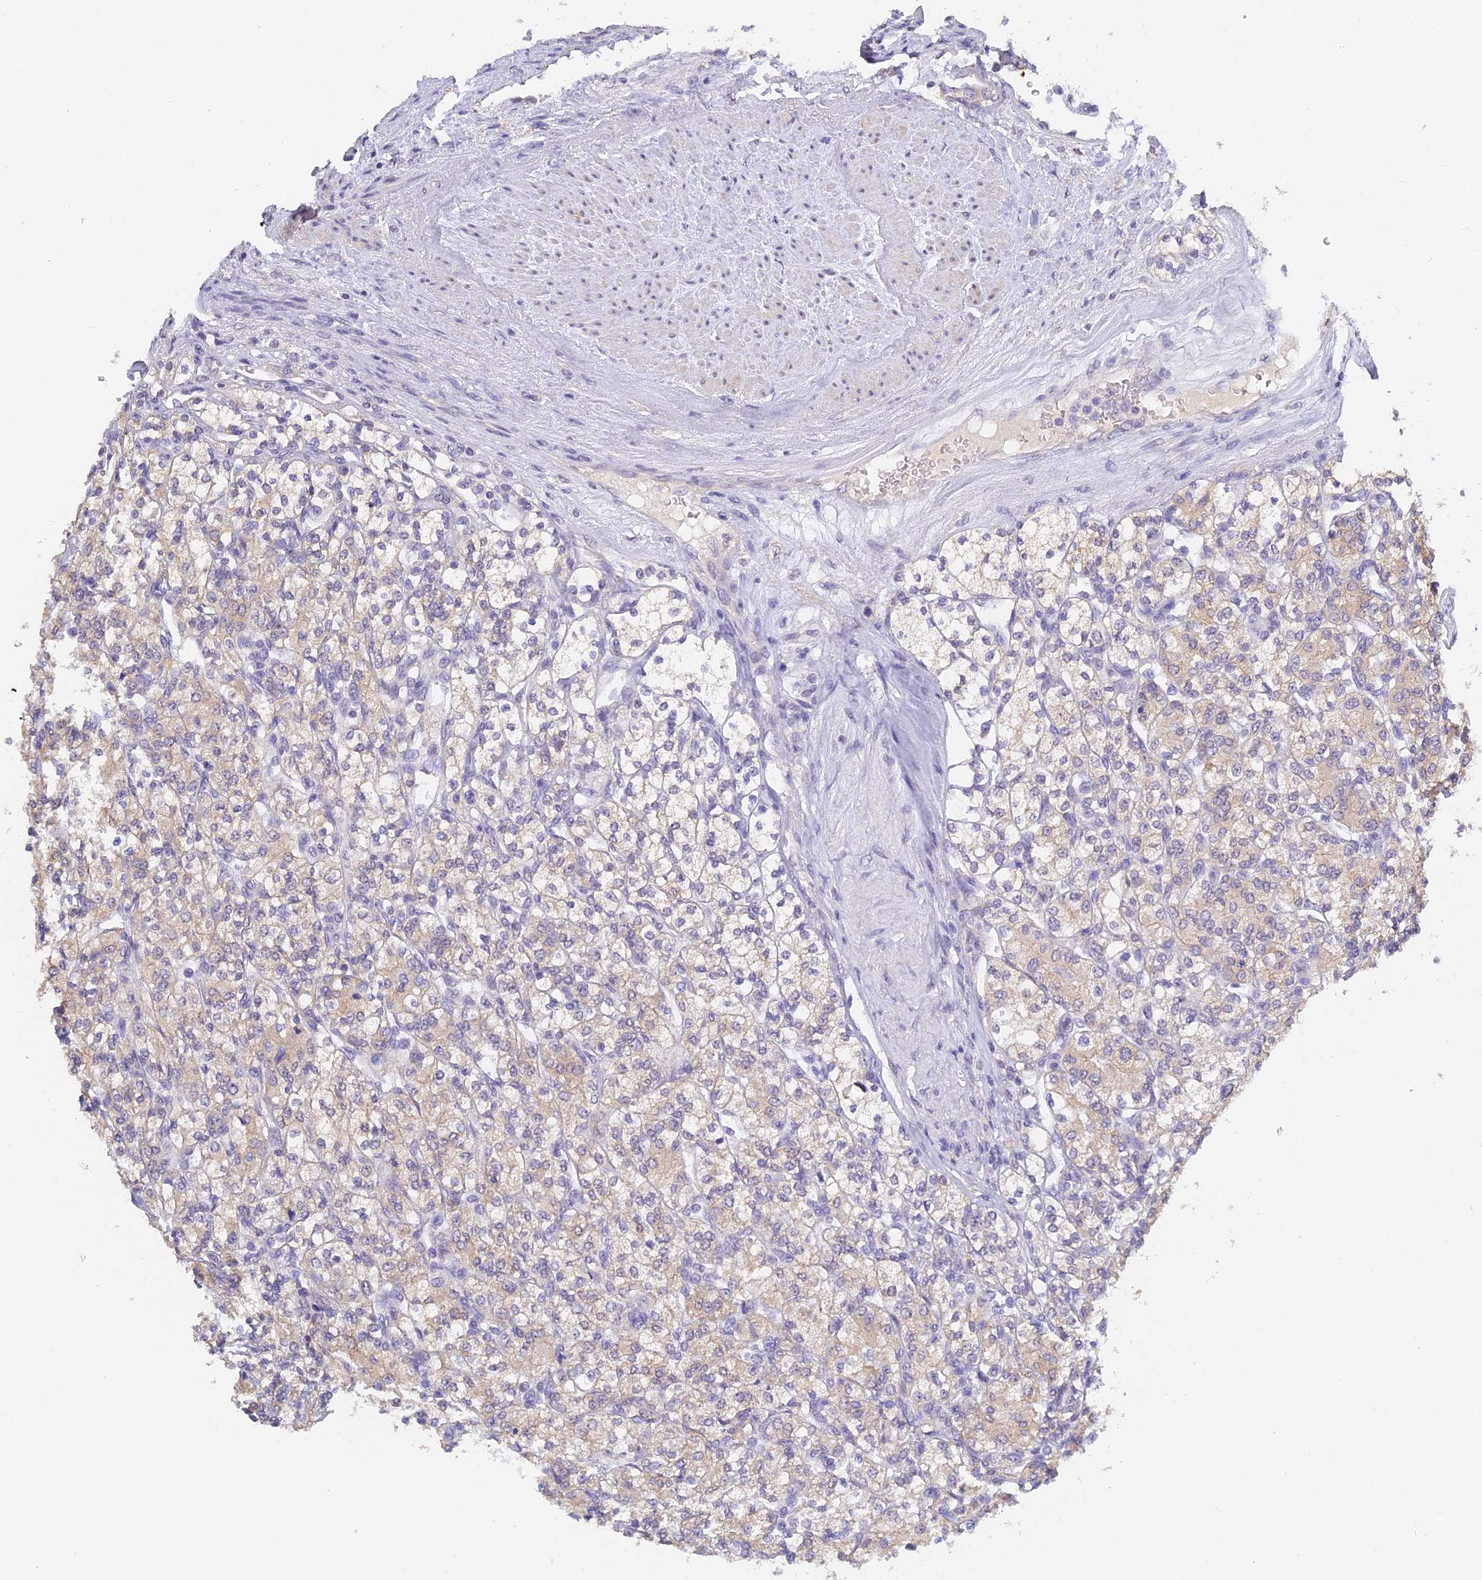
{"staining": {"intensity": "weak", "quantity": "25%-75%", "location": "cytoplasmic/membranous"}, "tissue": "renal cancer", "cell_type": "Tumor cells", "image_type": "cancer", "snomed": [{"axis": "morphology", "description": "Adenocarcinoma, NOS"}, {"axis": "topography", "description": "Kidney"}], "caption": "Protein staining by IHC demonstrates weak cytoplasmic/membranous expression in approximately 25%-75% of tumor cells in adenocarcinoma (renal).", "gene": "HOXB1", "patient": {"sex": "male", "age": 77}}